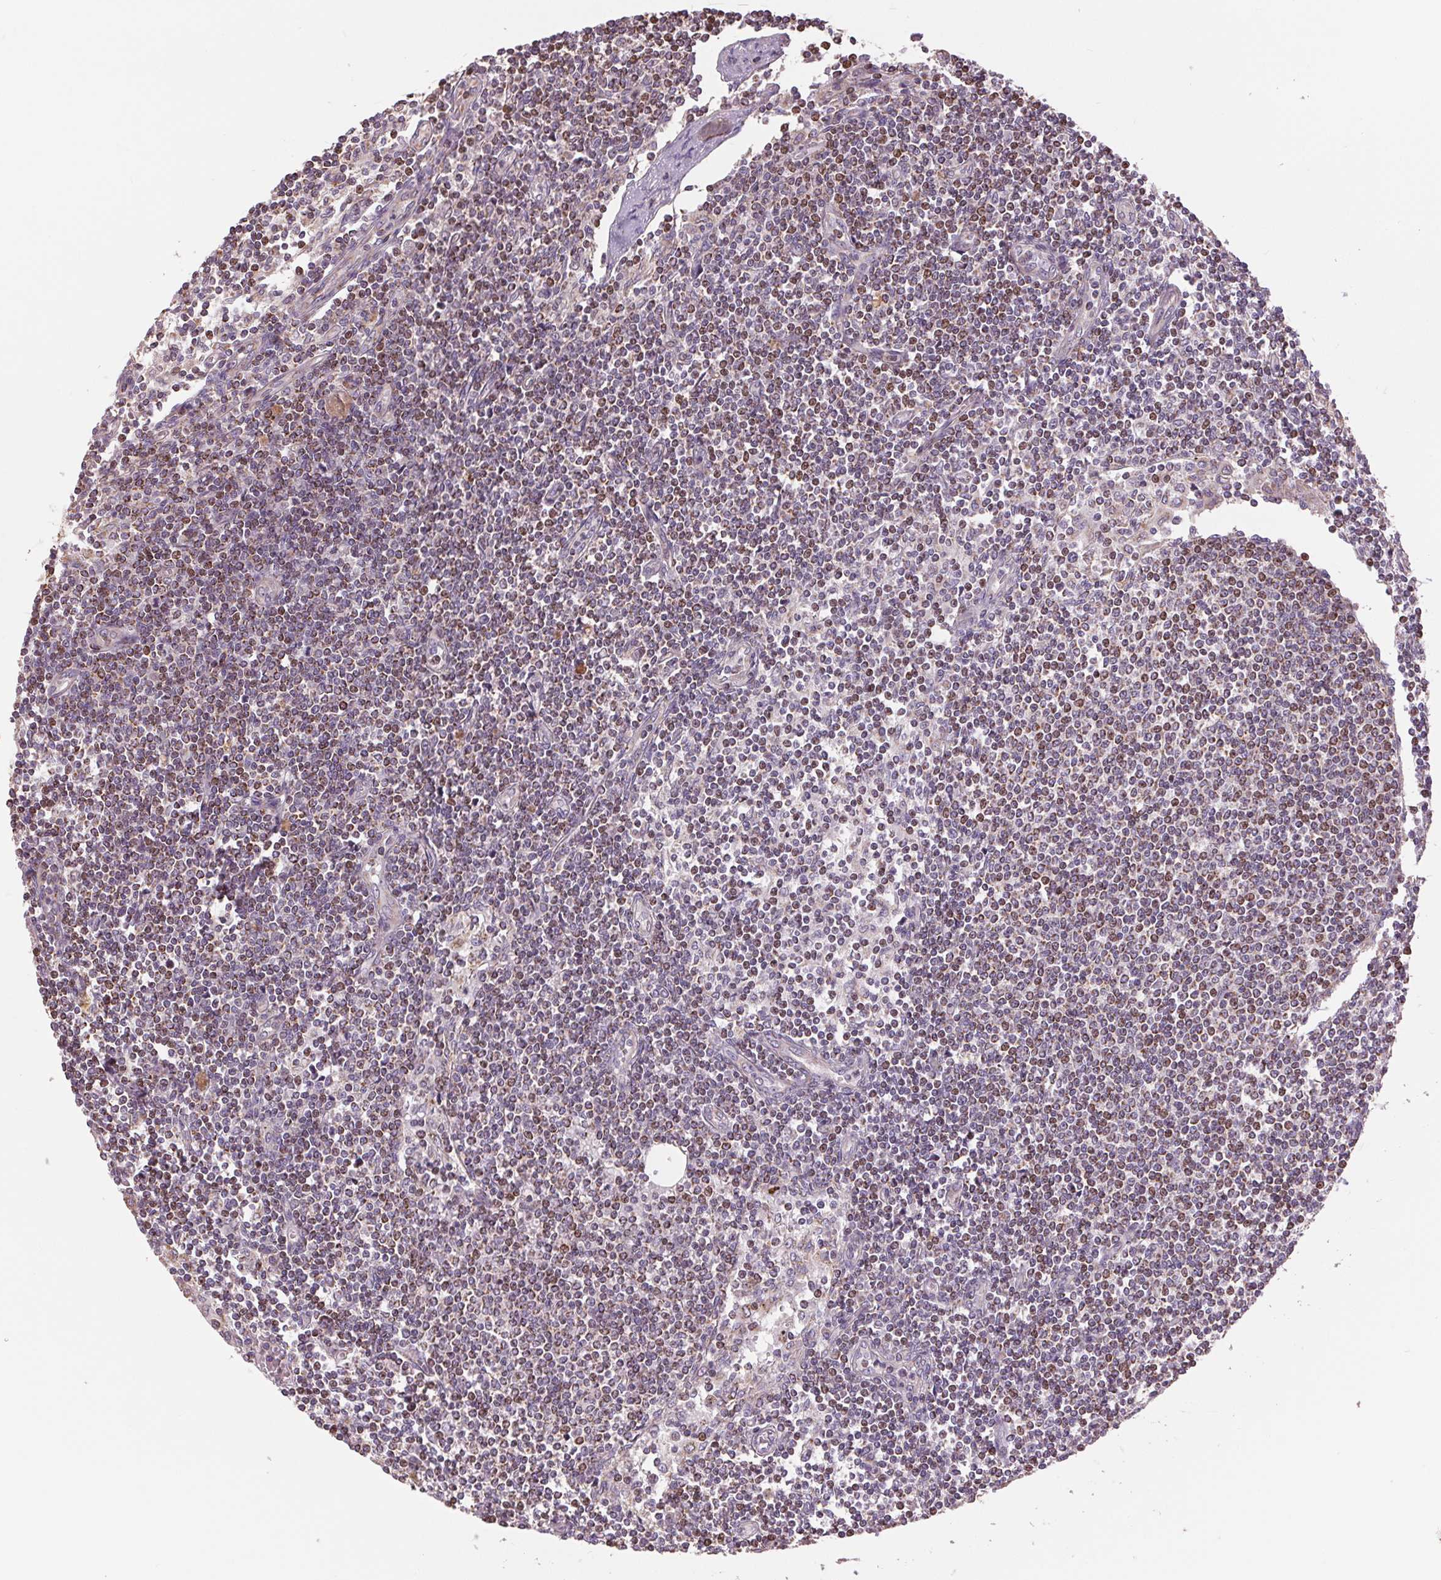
{"staining": {"intensity": "weak", "quantity": "25%-75%", "location": "cytoplasmic/membranous,nuclear"}, "tissue": "lymph node", "cell_type": "Non-germinal center cells", "image_type": "normal", "snomed": [{"axis": "morphology", "description": "Normal tissue, NOS"}, {"axis": "topography", "description": "Lymph node"}], "caption": "A photomicrograph showing weak cytoplasmic/membranous,nuclear expression in approximately 25%-75% of non-germinal center cells in benign lymph node, as visualized by brown immunohistochemical staining.", "gene": "DGUOK", "patient": {"sex": "female", "age": 69}}